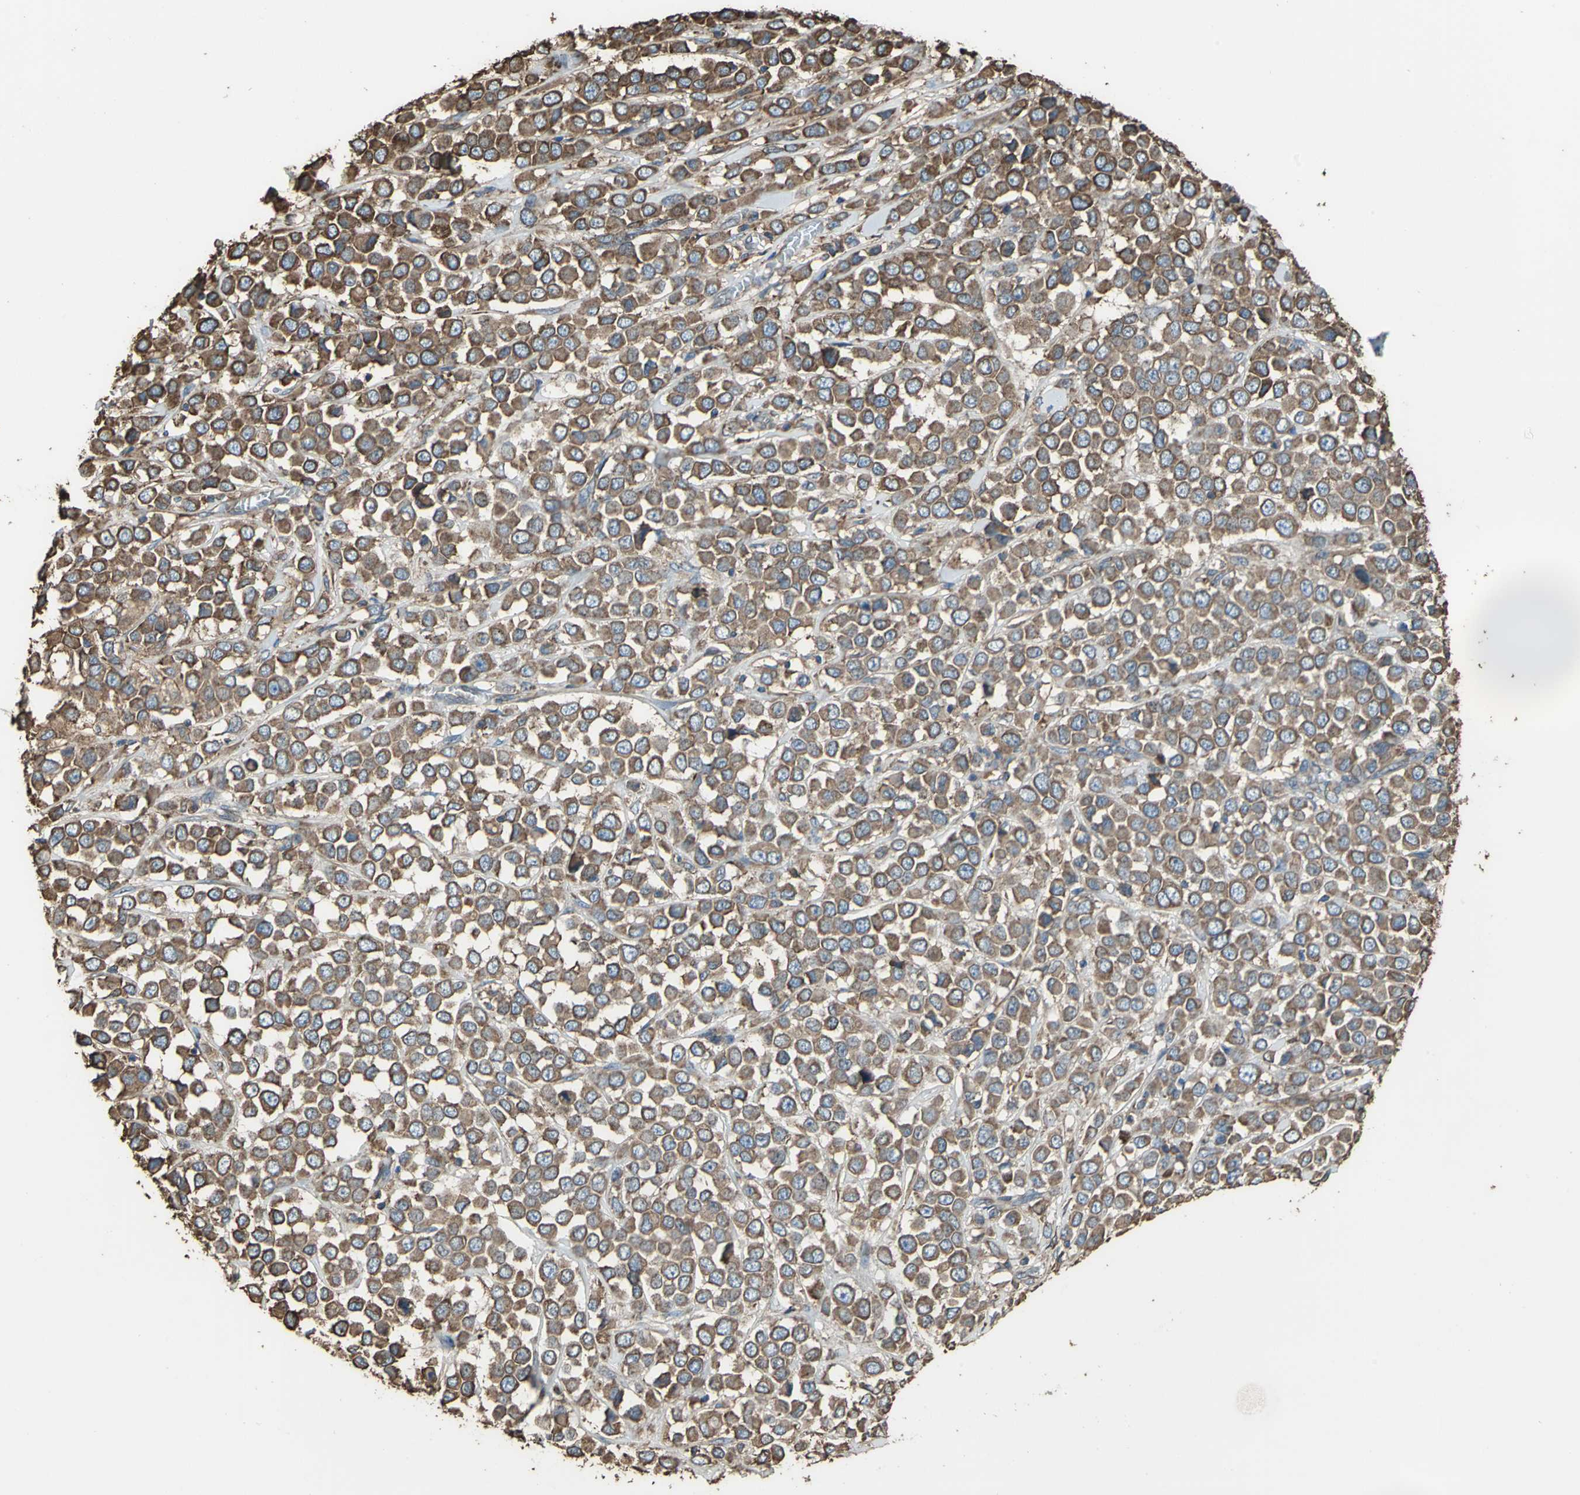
{"staining": {"intensity": "strong", "quantity": ">75%", "location": "cytoplasmic/membranous"}, "tissue": "breast cancer", "cell_type": "Tumor cells", "image_type": "cancer", "snomed": [{"axis": "morphology", "description": "Duct carcinoma"}, {"axis": "topography", "description": "Breast"}], "caption": "This is a micrograph of IHC staining of infiltrating ductal carcinoma (breast), which shows strong positivity in the cytoplasmic/membranous of tumor cells.", "gene": "GPANK1", "patient": {"sex": "female", "age": 61}}